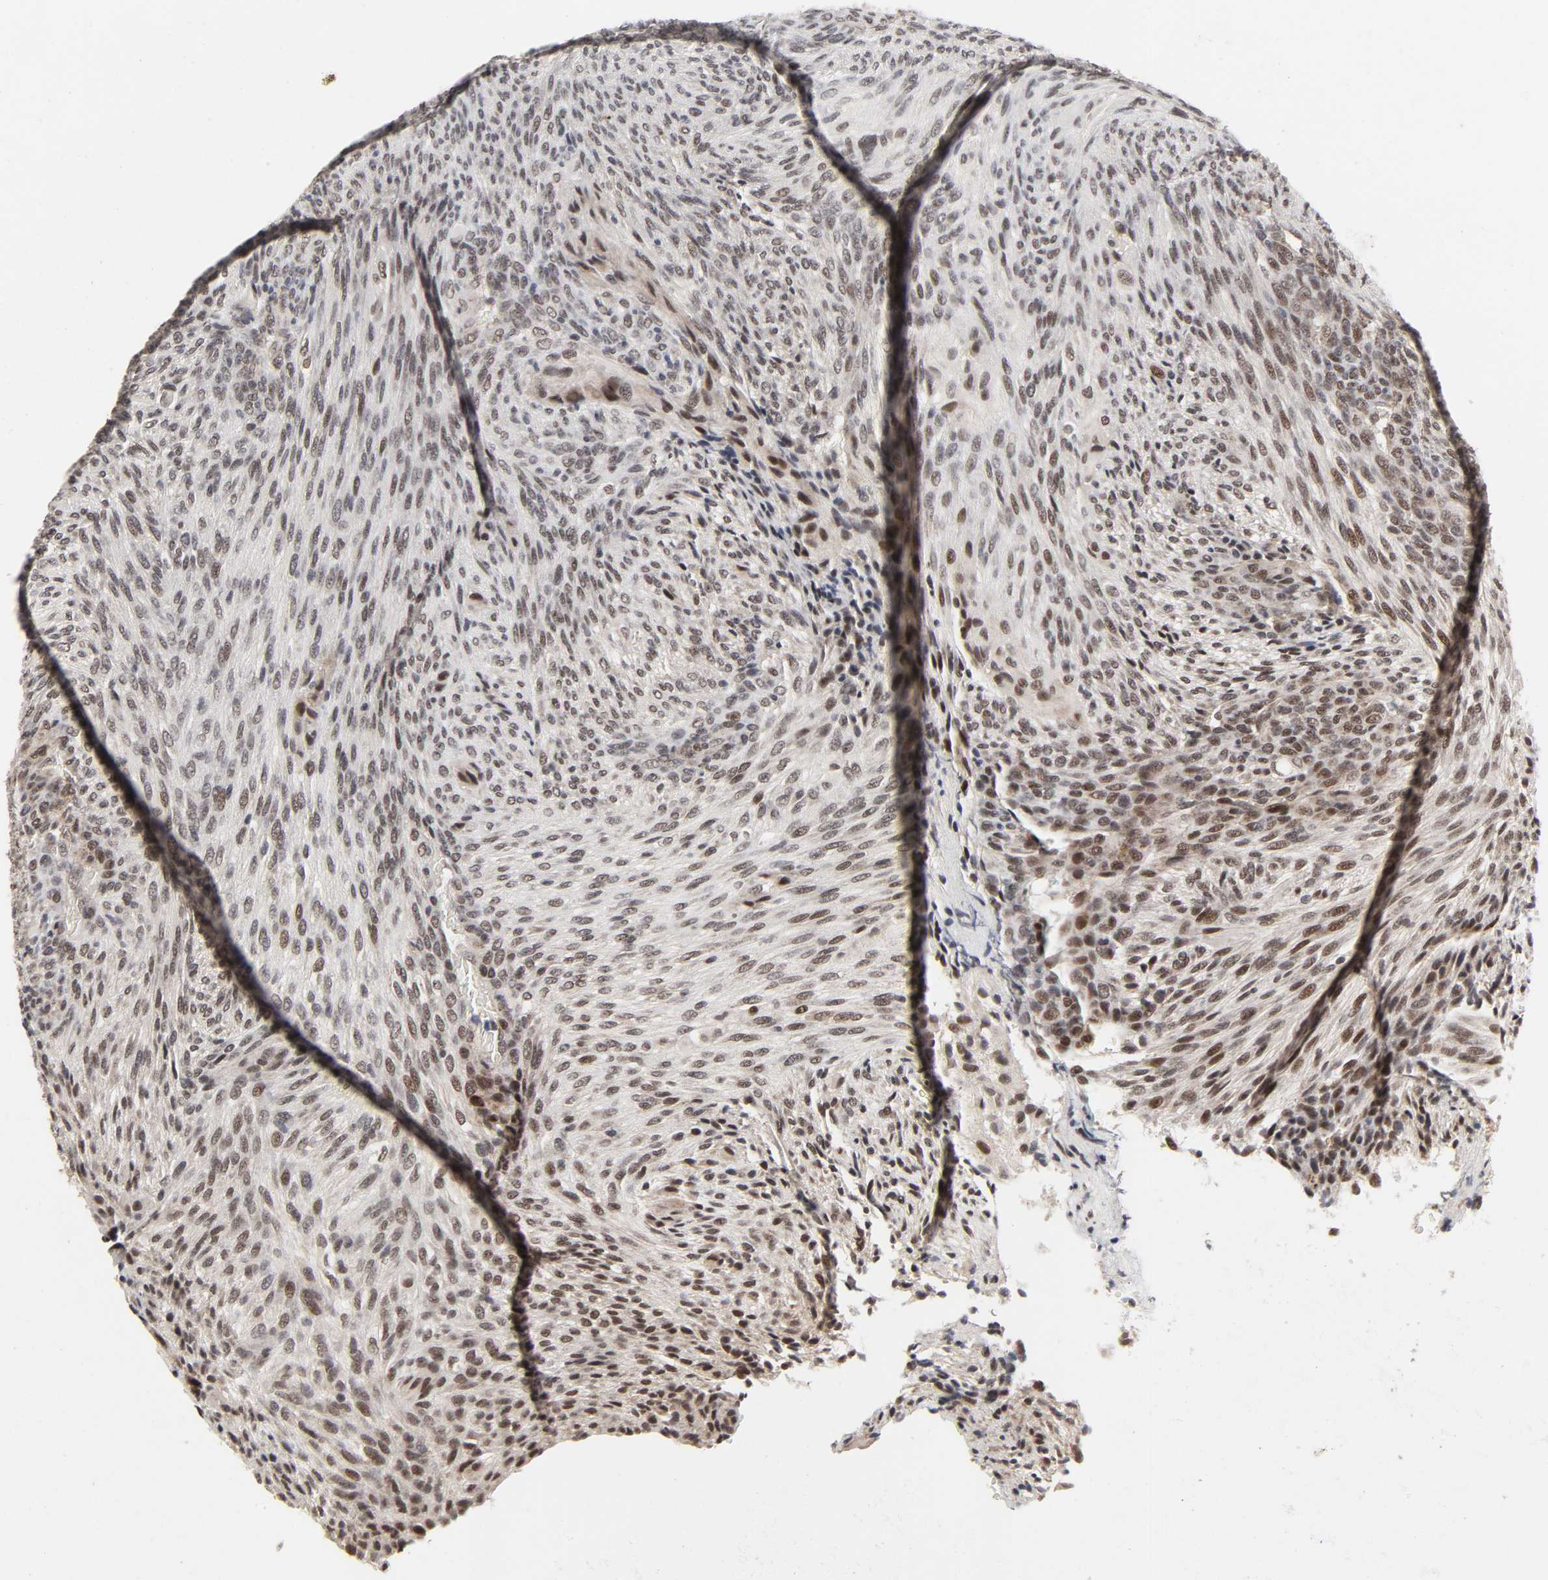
{"staining": {"intensity": "moderate", "quantity": ">75%", "location": "nuclear"}, "tissue": "glioma", "cell_type": "Tumor cells", "image_type": "cancer", "snomed": [{"axis": "morphology", "description": "Glioma, malignant, High grade"}, {"axis": "topography", "description": "Cerebral cortex"}], "caption": "IHC micrograph of human glioma stained for a protein (brown), which displays medium levels of moderate nuclear staining in about >75% of tumor cells.", "gene": "ZKSCAN8", "patient": {"sex": "female", "age": 55}}